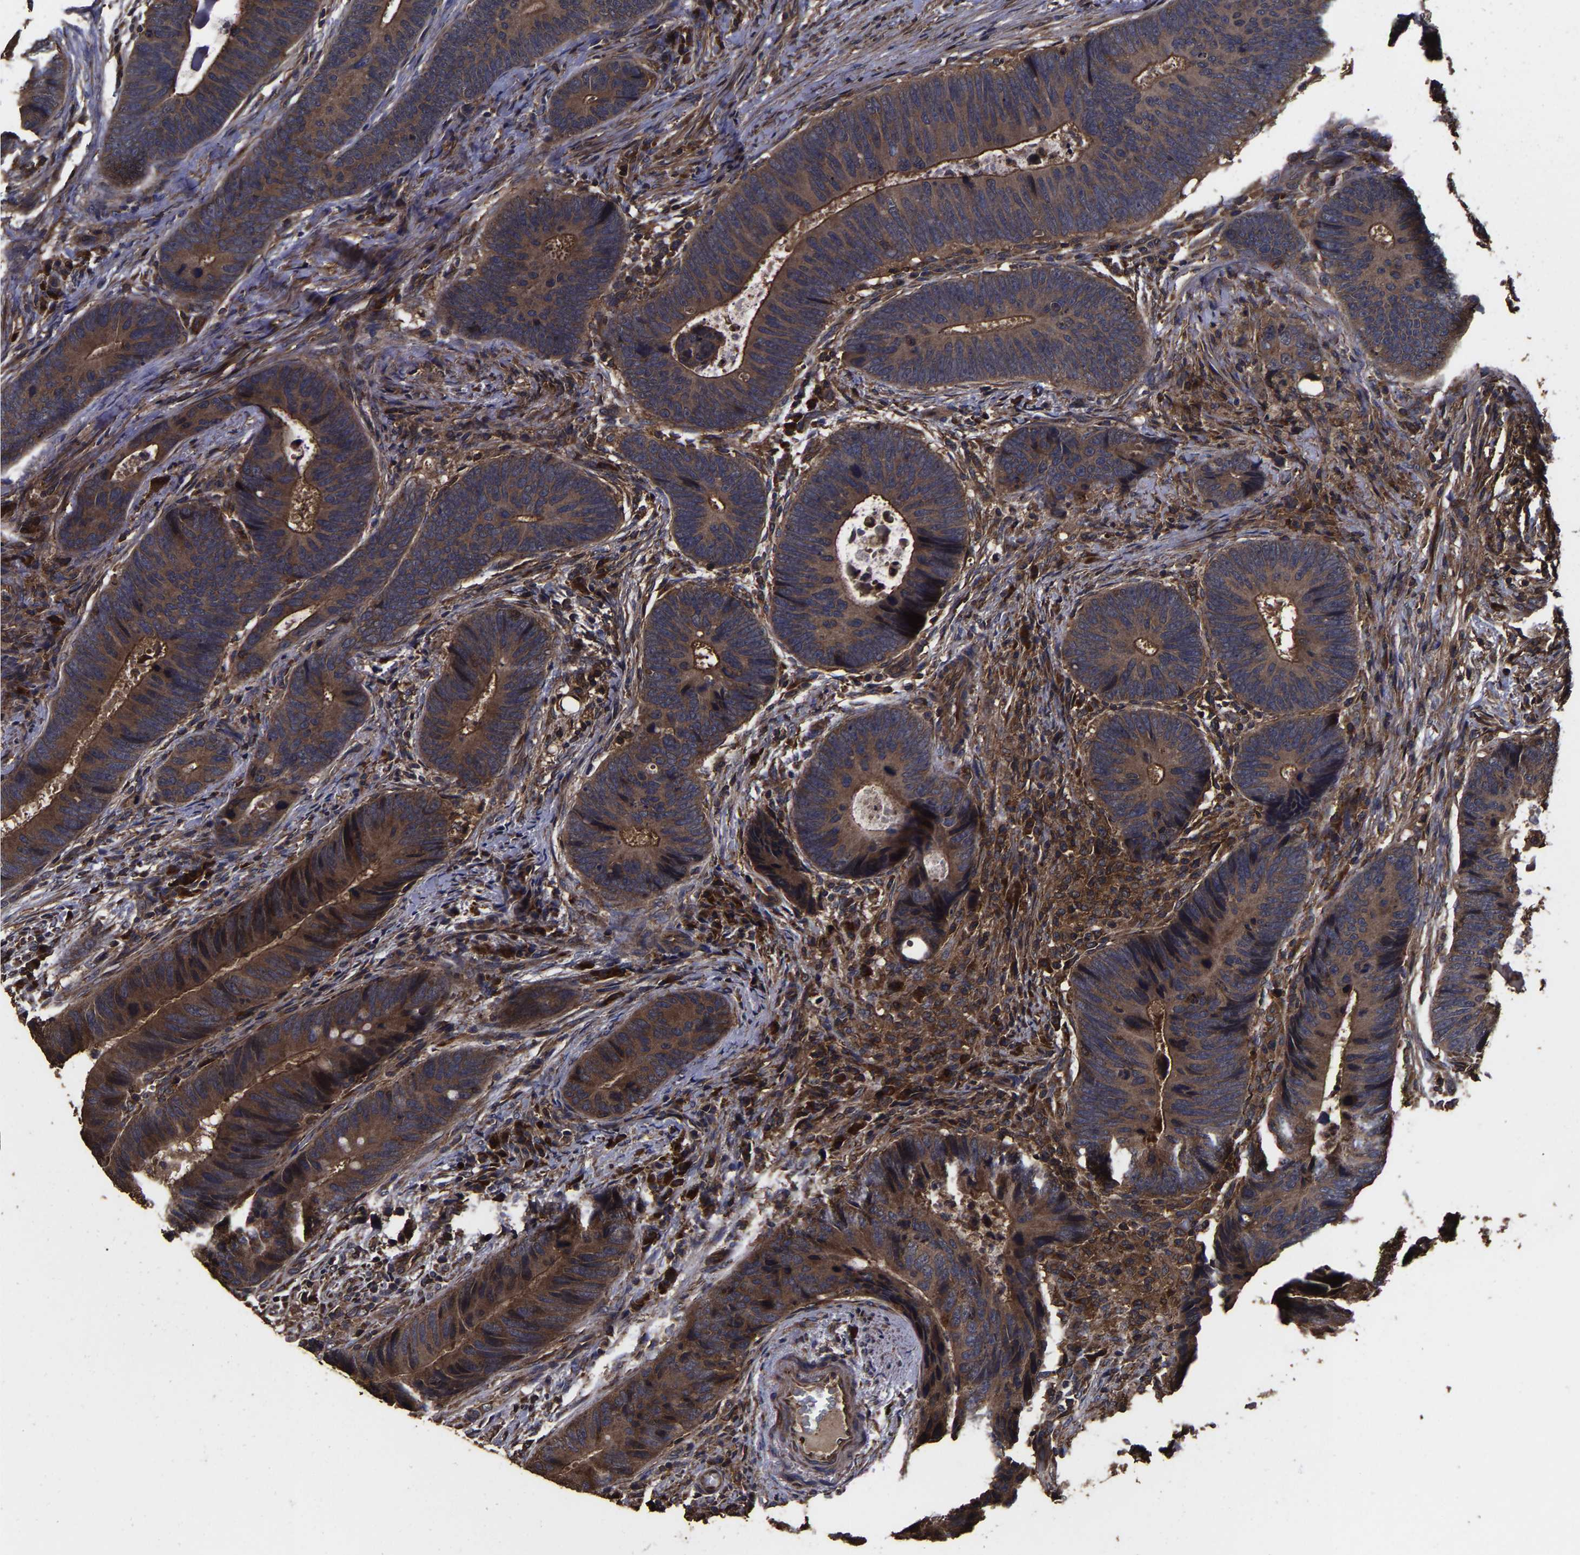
{"staining": {"intensity": "moderate", "quantity": ">75%", "location": "cytoplasmic/membranous"}, "tissue": "colorectal cancer", "cell_type": "Tumor cells", "image_type": "cancer", "snomed": [{"axis": "morphology", "description": "Adenocarcinoma, NOS"}, {"axis": "topography", "description": "Colon"}], "caption": "Brown immunohistochemical staining in colorectal cancer reveals moderate cytoplasmic/membranous staining in about >75% of tumor cells.", "gene": "ITCH", "patient": {"sex": "male", "age": 56}}